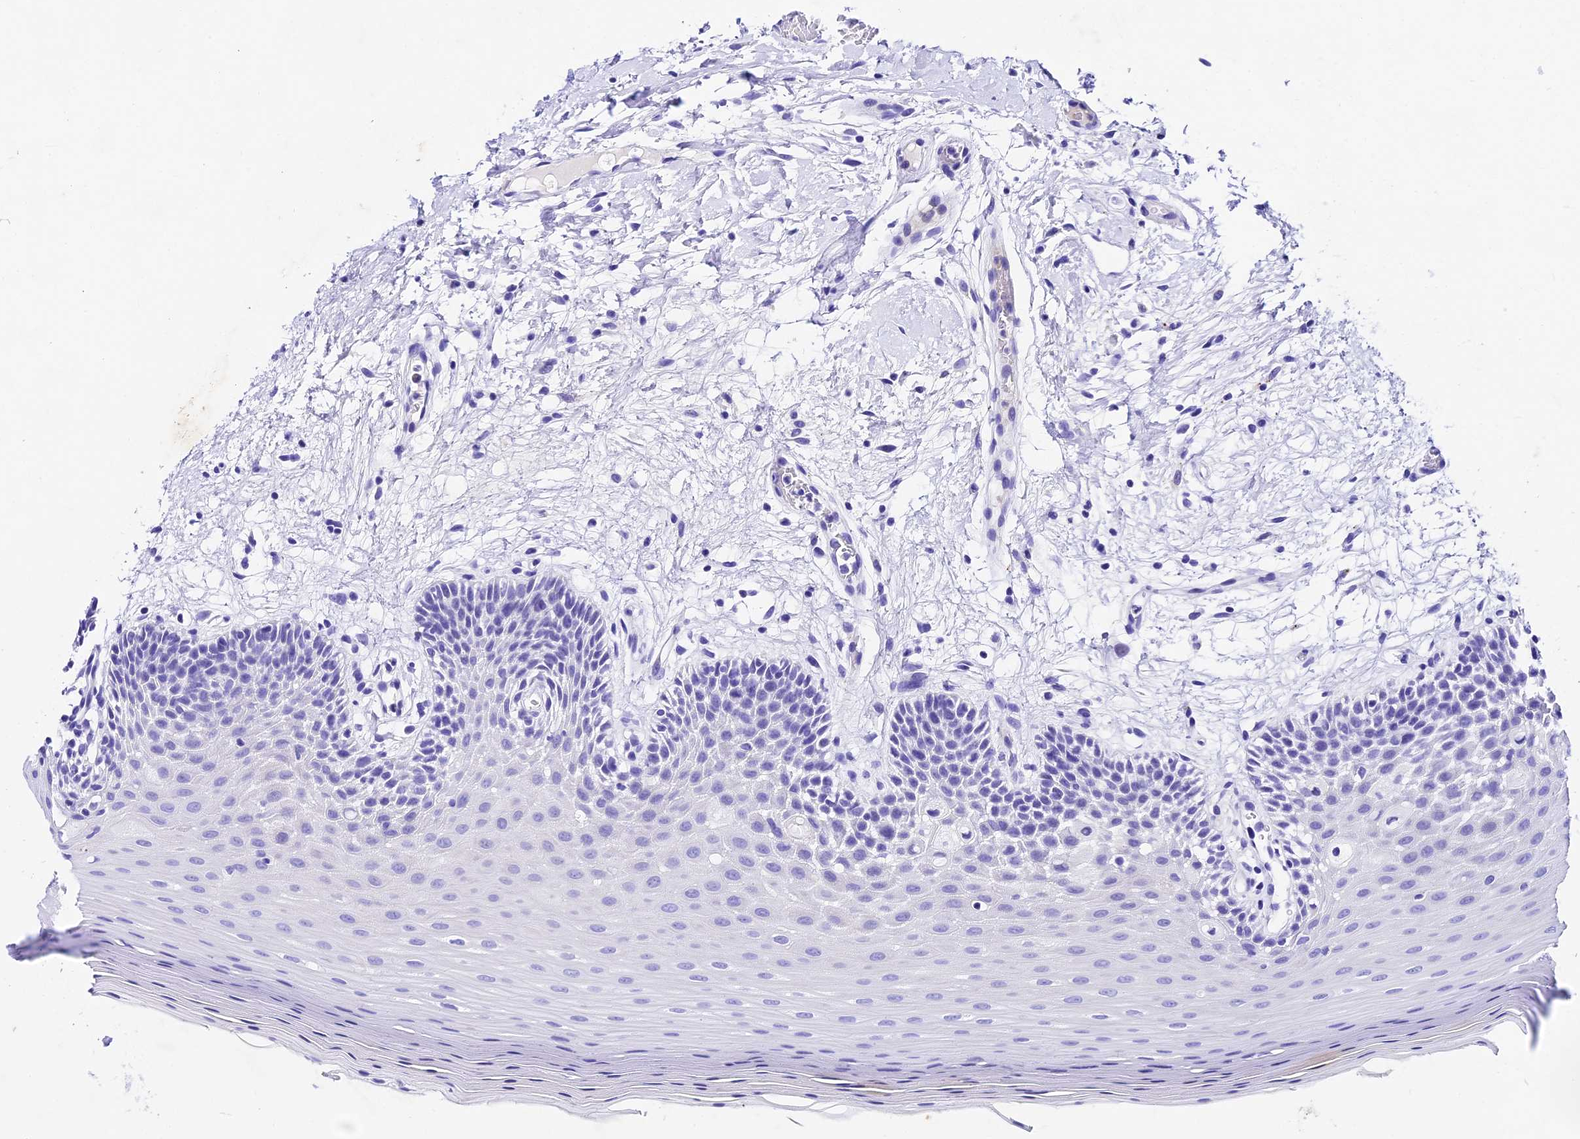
{"staining": {"intensity": "negative", "quantity": "none", "location": "none"}, "tissue": "oral mucosa", "cell_type": "Squamous epithelial cells", "image_type": "normal", "snomed": [{"axis": "morphology", "description": "Normal tissue, NOS"}, {"axis": "topography", "description": "Oral tissue"}, {"axis": "topography", "description": "Tounge, NOS"}], "caption": "Photomicrograph shows no significant protein staining in squamous epithelial cells of normal oral mucosa.", "gene": "PSG11", "patient": {"sex": "male", "age": 47}}